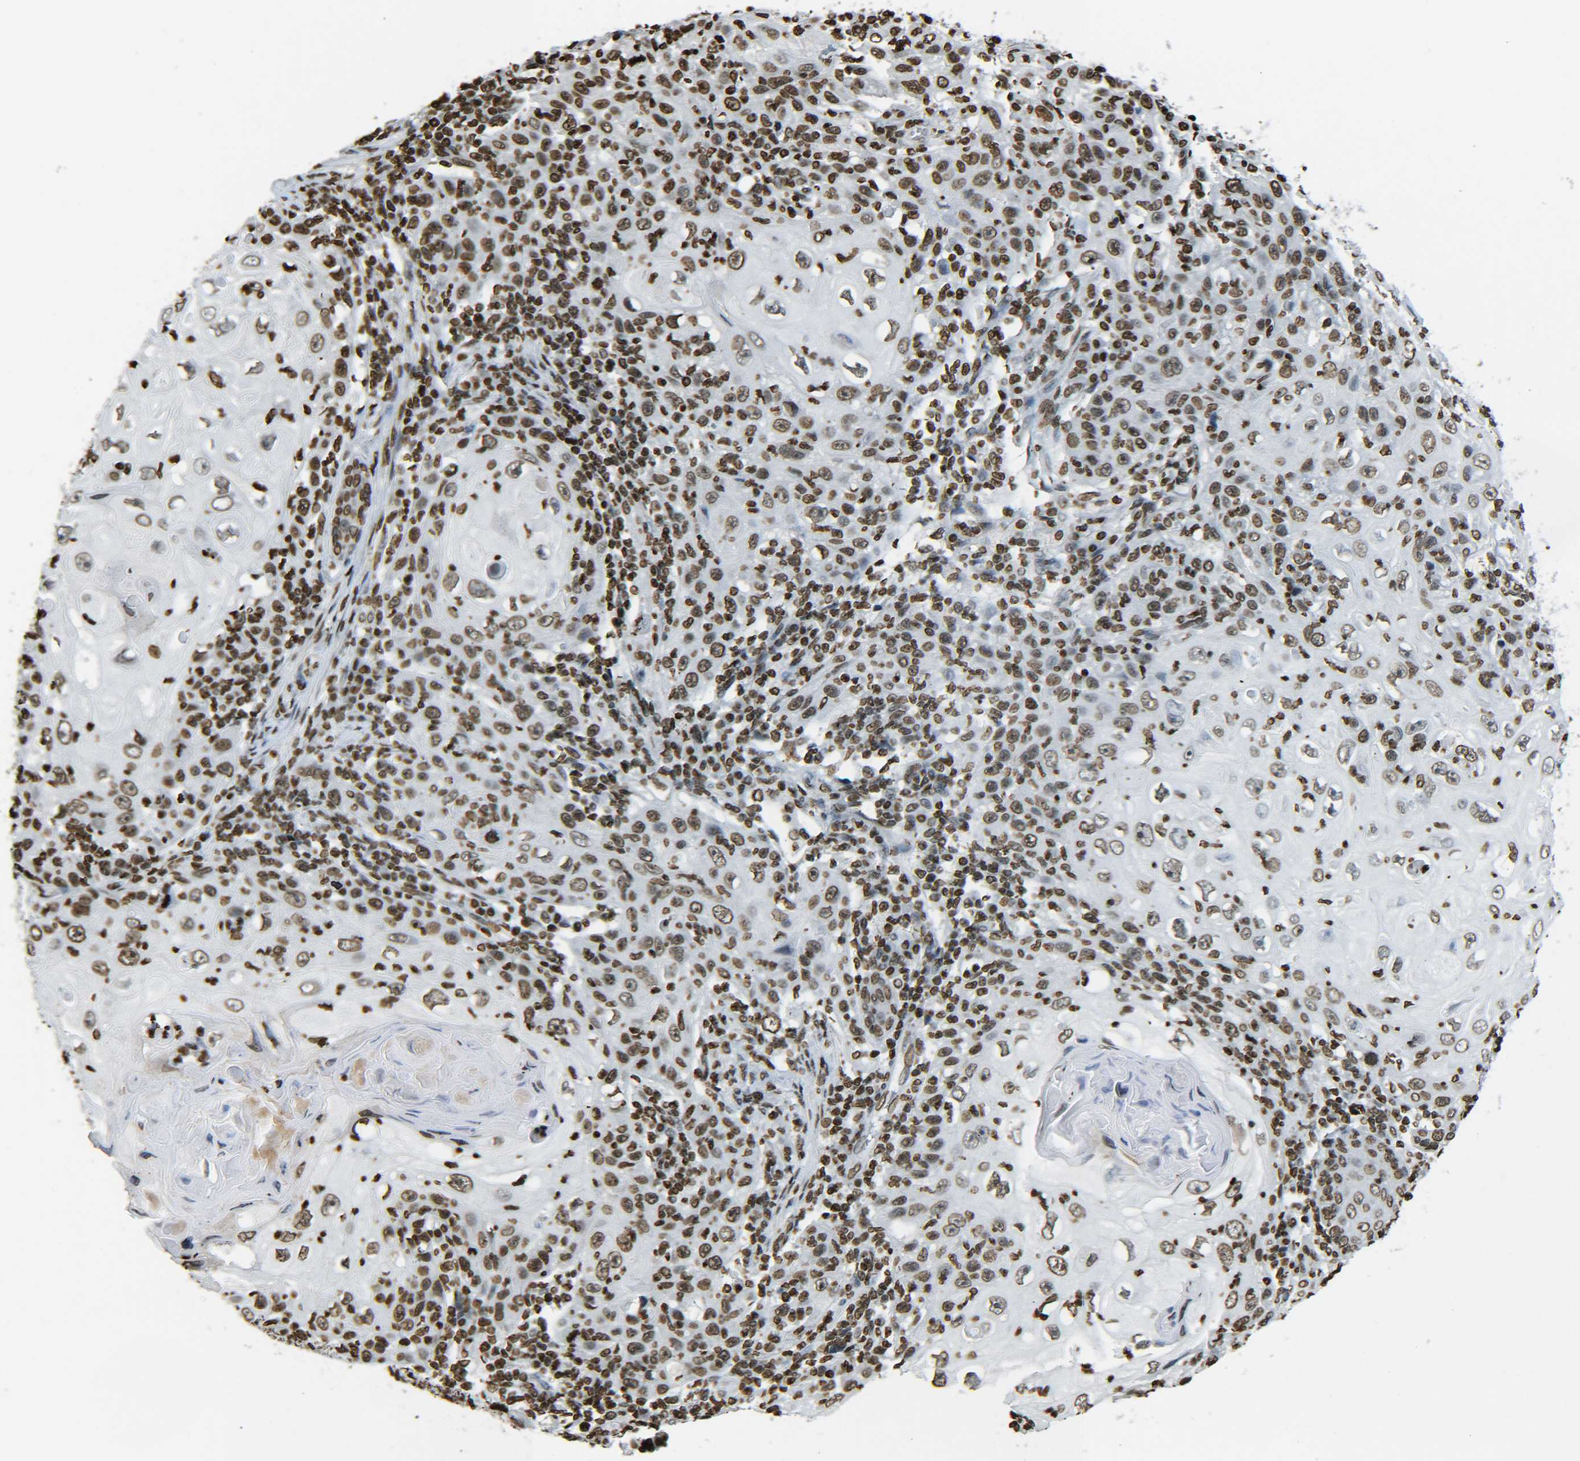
{"staining": {"intensity": "moderate", "quantity": ">75%", "location": "nuclear"}, "tissue": "skin cancer", "cell_type": "Tumor cells", "image_type": "cancer", "snomed": [{"axis": "morphology", "description": "Squamous cell carcinoma, NOS"}, {"axis": "topography", "description": "Skin"}], "caption": "Tumor cells exhibit moderate nuclear expression in approximately >75% of cells in skin squamous cell carcinoma.", "gene": "H4C16", "patient": {"sex": "female", "age": 88}}